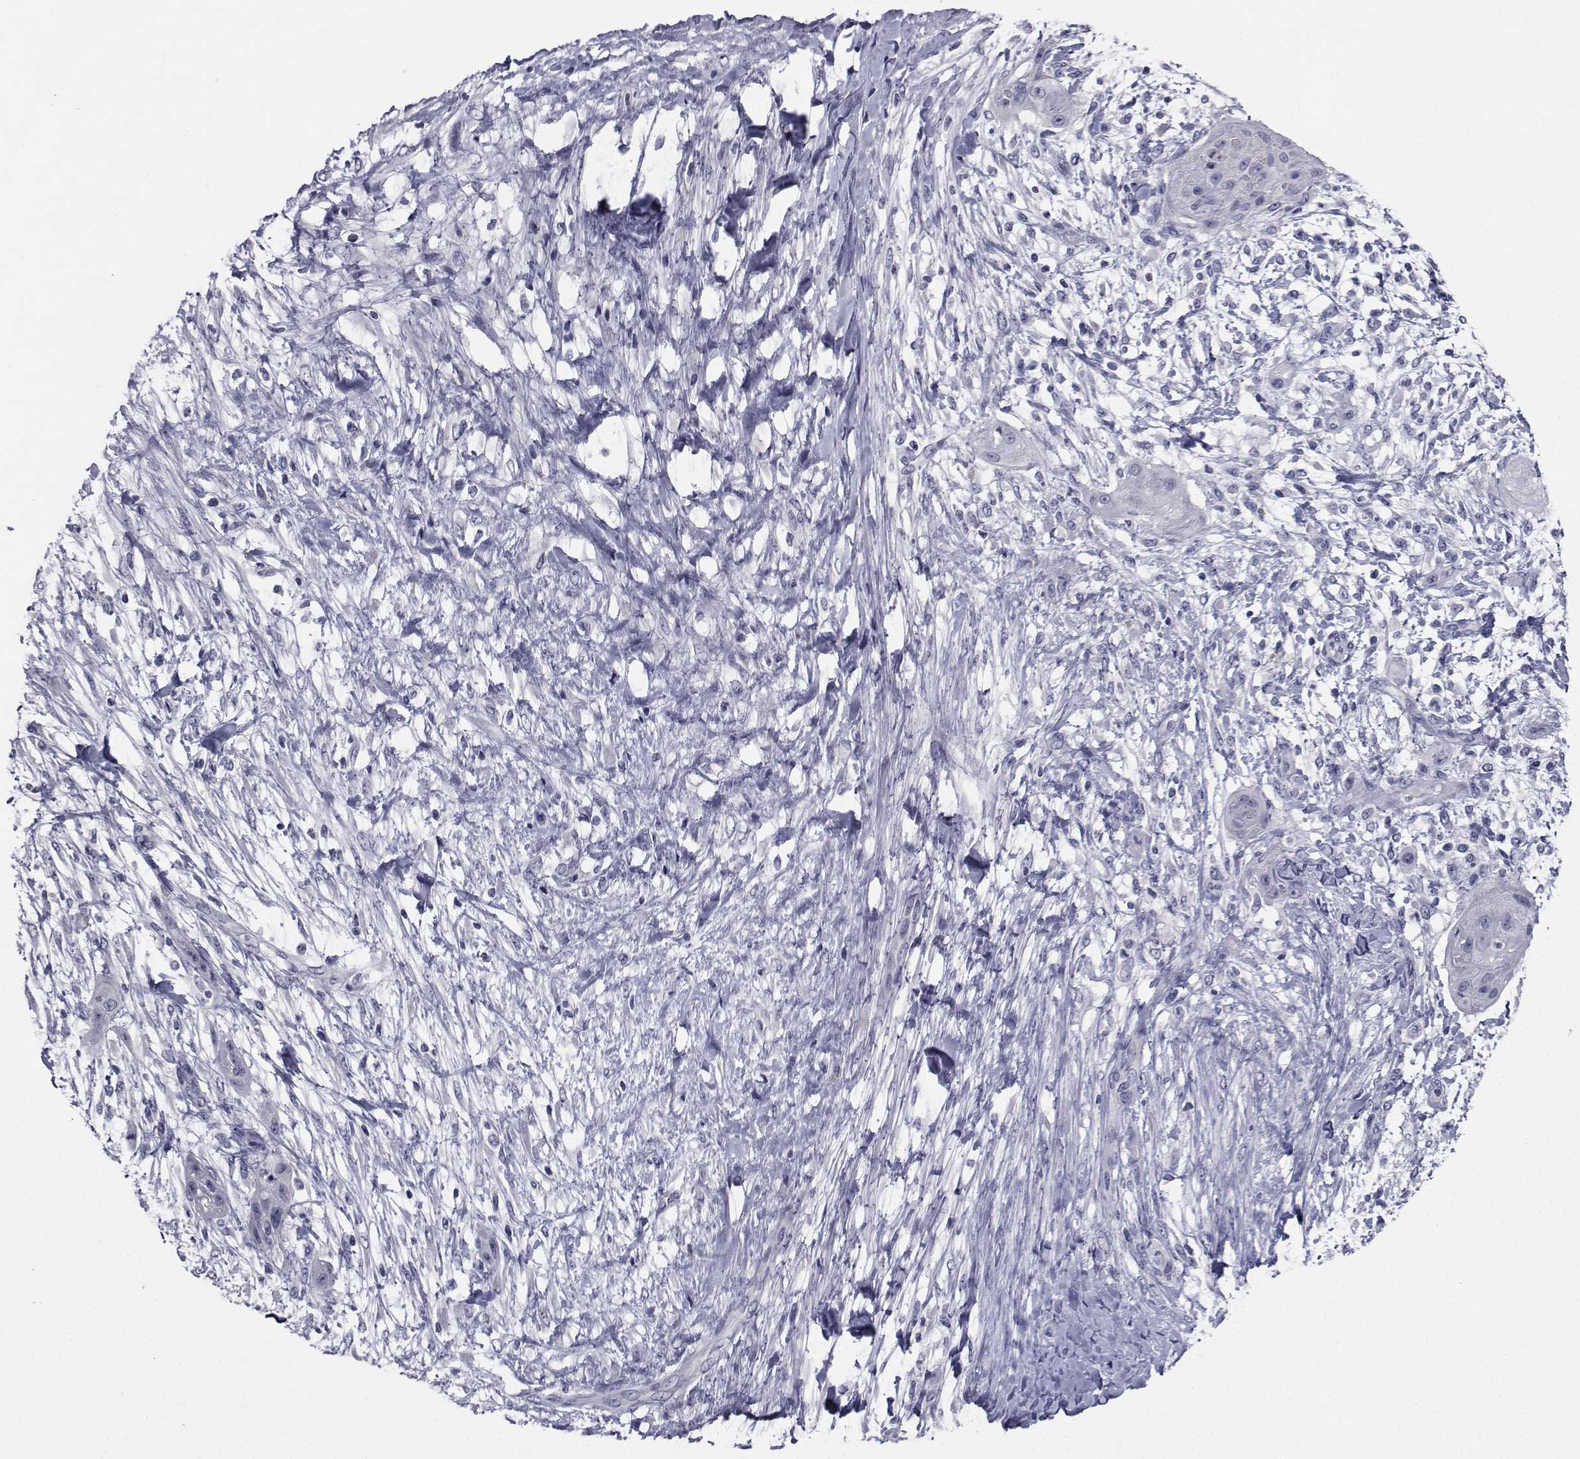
{"staining": {"intensity": "negative", "quantity": "none", "location": "none"}, "tissue": "skin cancer", "cell_type": "Tumor cells", "image_type": "cancer", "snomed": [{"axis": "morphology", "description": "Squamous cell carcinoma, NOS"}, {"axis": "topography", "description": "Skin"}], "caption": "High magnification brightfield microscopy of skin cancer (squamous cell carcinoma) stained with DAB (brown) and counterstained with hematoxylin (blue): tumor cells show no significant positivity.", "gene": "CHRNA1", "patient": {"sex": "male", "age": 62}}